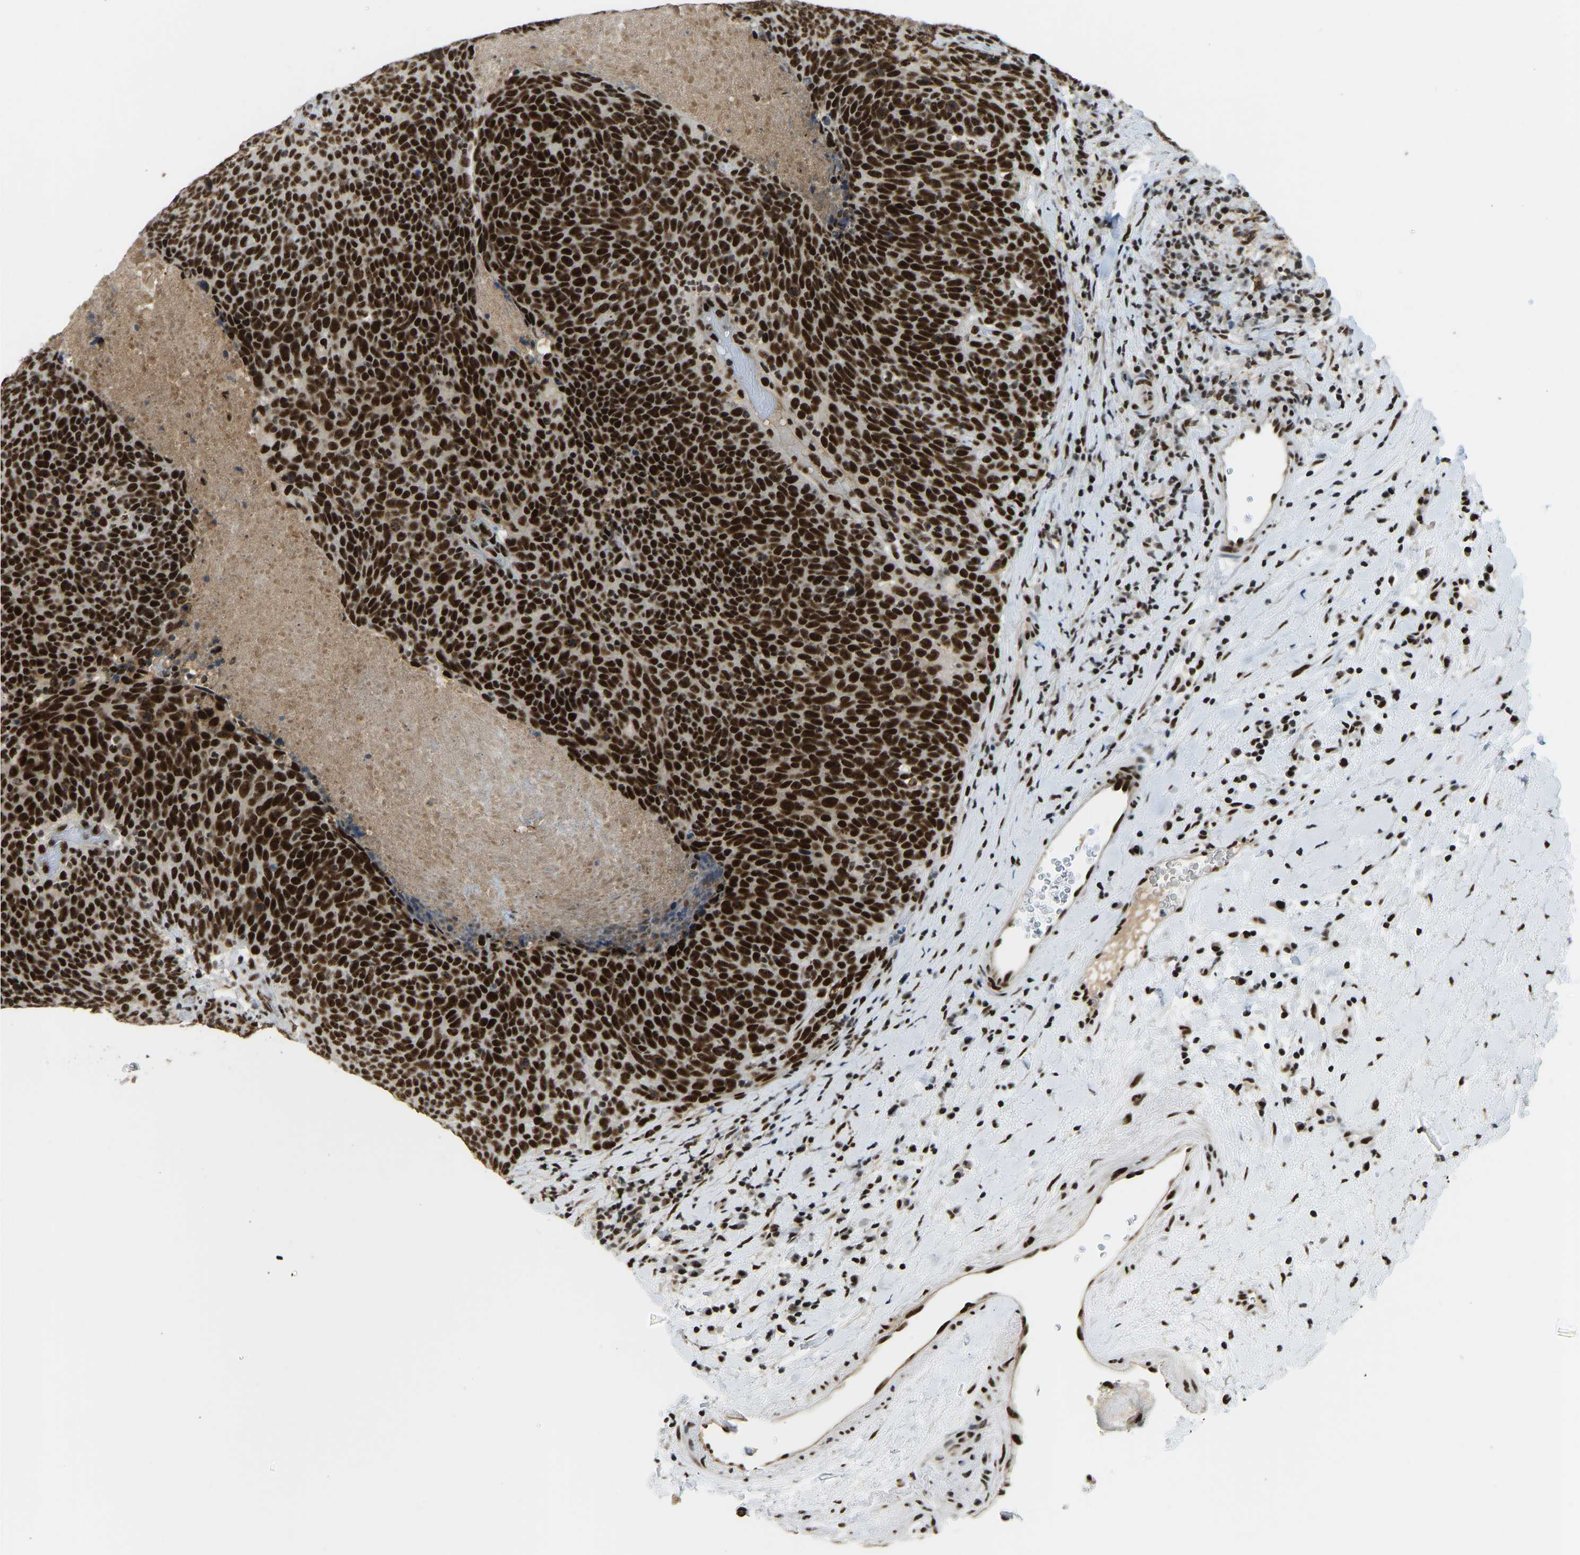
{"staining": {"intensity": "strong", "quantity": ">75%", "location": "nuclear"}, "tissue": "head and neck cancer", "cell_type": "Tumor cells", "image_type": "cancer", "snomed": [{"axis": "morphology", "description": "Squamous cell carcinoma, NOS"}, {"axis": "morphology", "description": "Squamous cell carcinoma, metastatic, NOS"}, {"axis": "topography", "description": "Lymph node"}, {"axis": "topography", "description": "Head-Neck"}], "caption": "A brown stain shows strong nuclear staining of a protein in head and neck cancer (metastatic squamous cell carcinoma) tumor cells.", "gene": "FOXK1", "patient": {"sex": "male", "age": 62}}